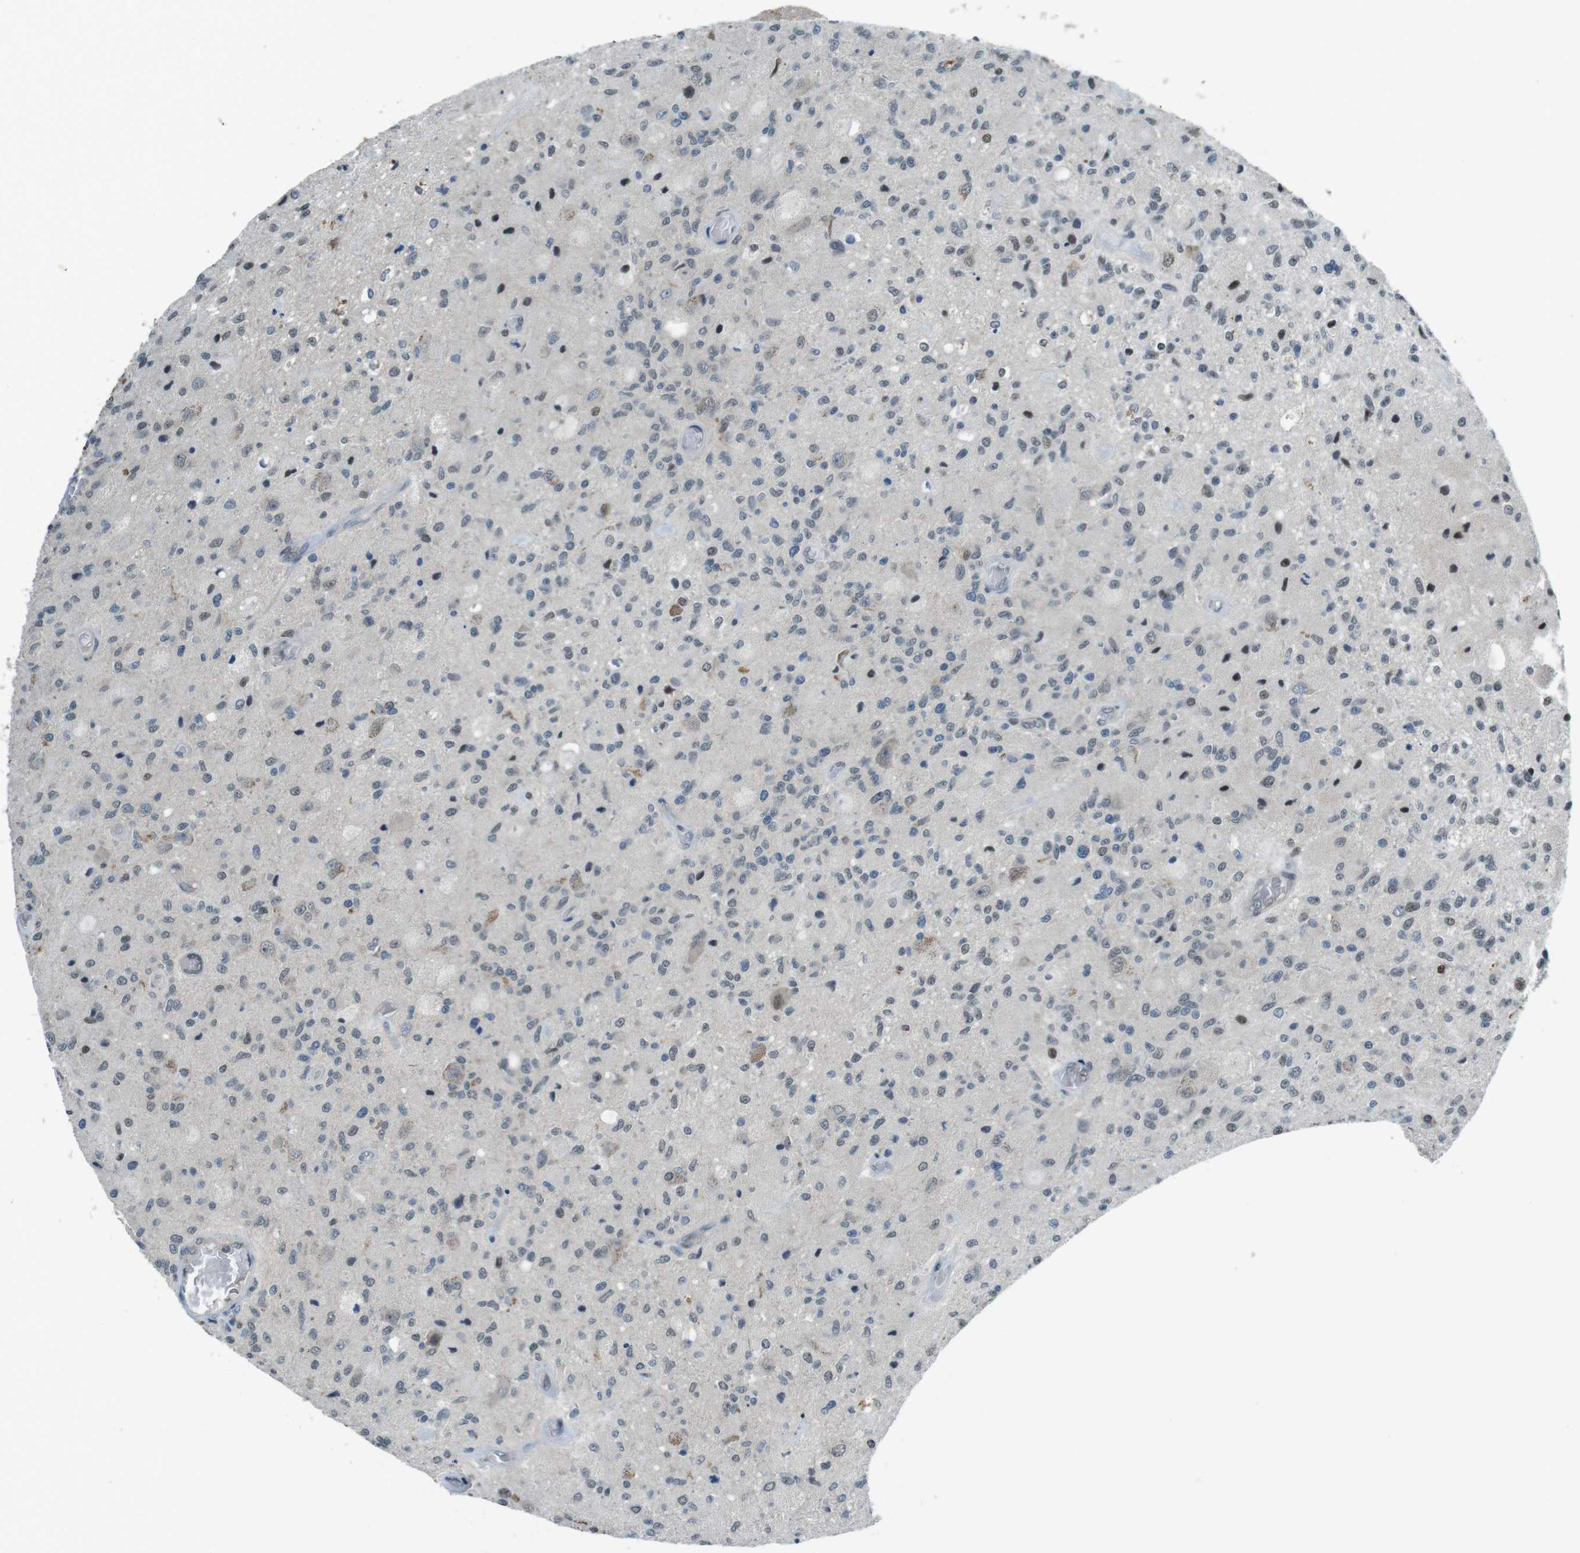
{"staining": {"intensity": "moderate", "quantity": "<25%", "location": "cytoplasmic/membranous,nuclear"}, "tissue": "glioma", "cell_type": "Tumor cells", "image_type": "cancer", "snomed": [{"axis": "morphology", "description": "Normal tissue, NOS"}, {"axis": "morphology", "description": "Glioma, malignant, High grade"}, {"axis": "topography", "description": "Cerebral cortex"}], "caption": "A low amount of moderate cytoplasmic/membranous and nuclear expression is seen in about <25% of tumor cells in high-grade glioma (malignant) tissue. The staining was performed using DAB (3,3'-diaminobenzidine), with brown indicating positive protein expression. Nuclei are stained blue with hematoxylin.", "gene": "MAPKAPK5", "patient": {"sex": "male", "age": 77}}